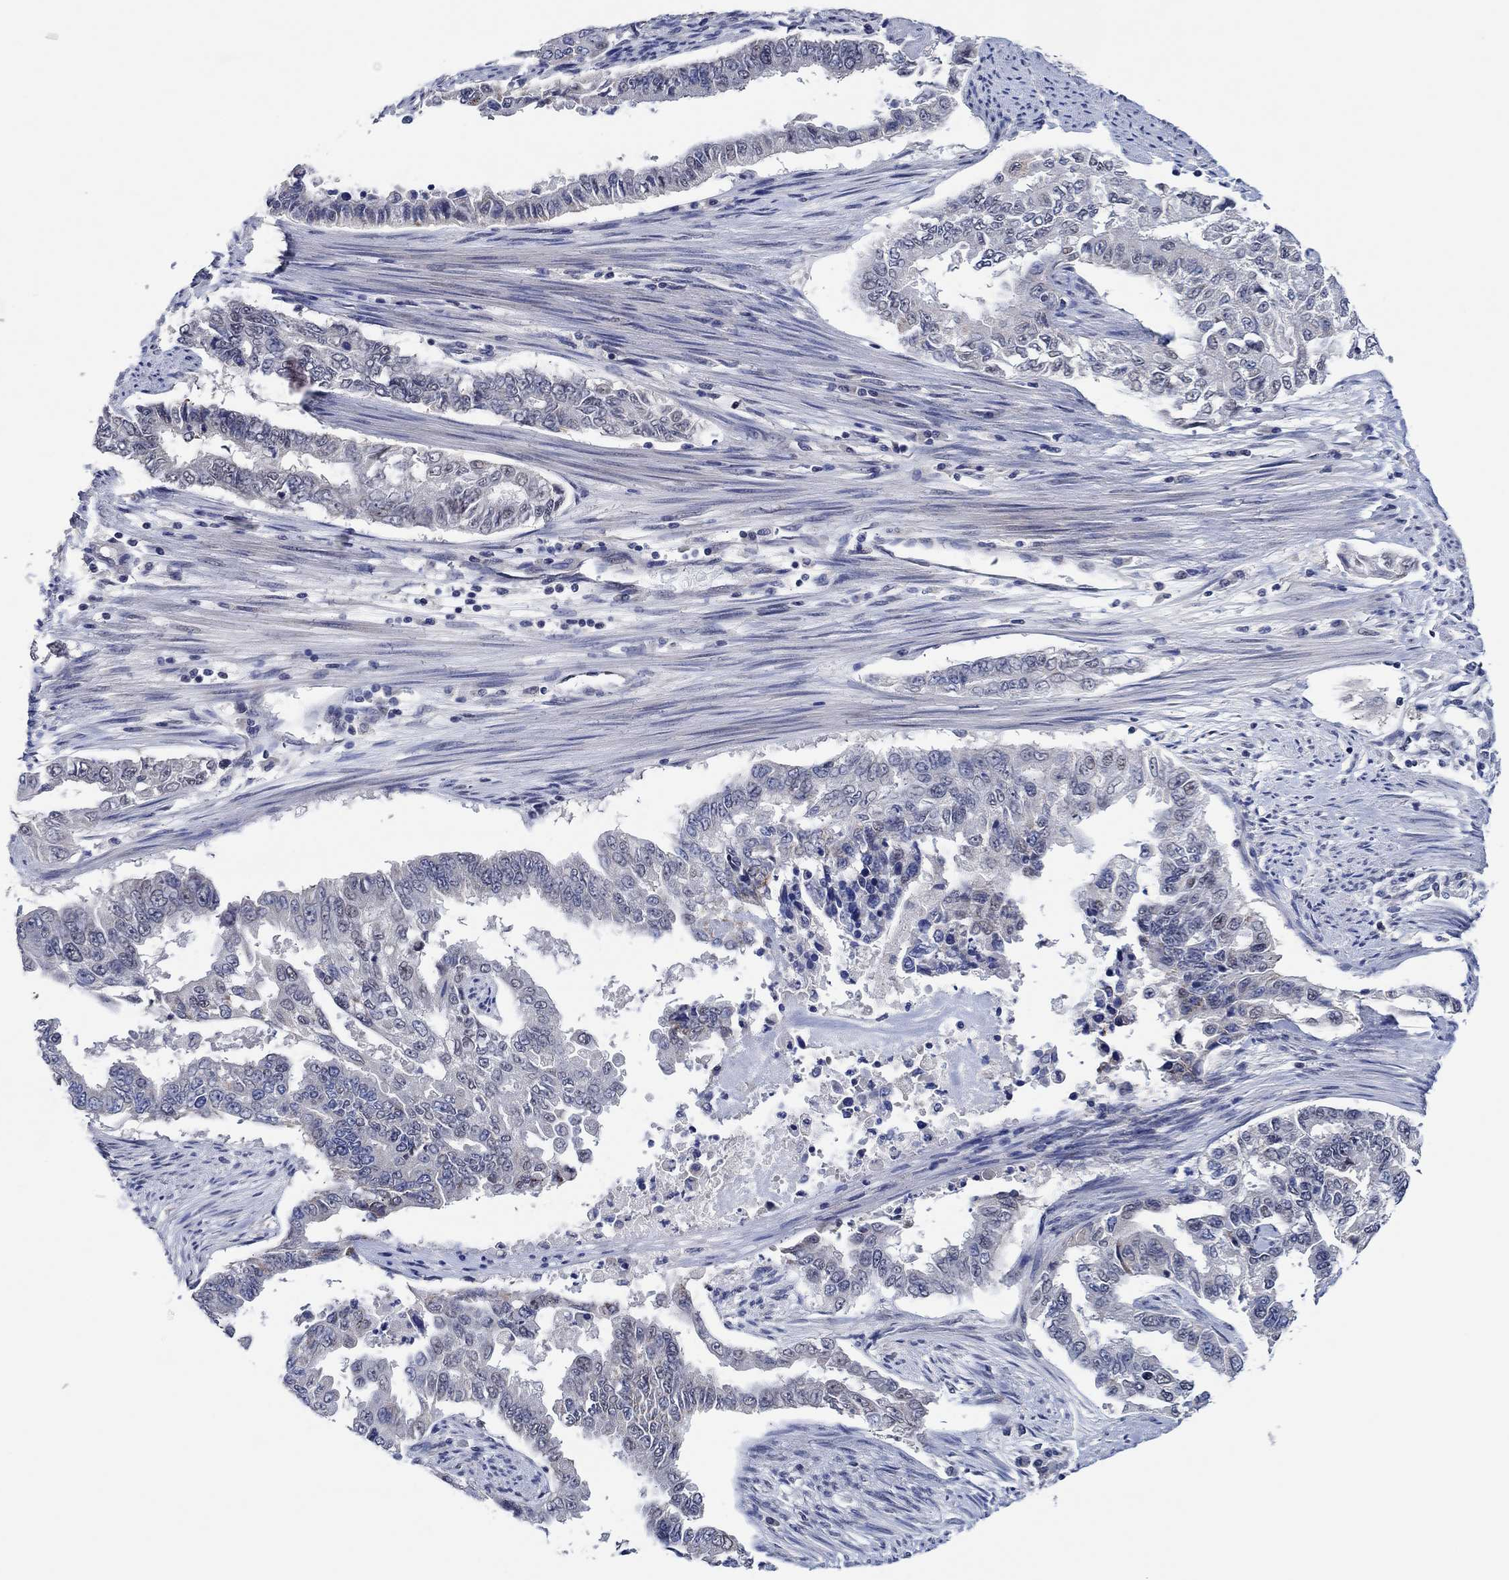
{"staining": {"intensity": "negative", "quantity": "none", "location": "none"}, "tissue": "endometrial cancer", "cell_type": "Tumor cells", "image_type": "cancer", "snomed": [{"axis": "morphology", "description": "Adenocarcinoma, NOS"}, {"axis": "topography", "description": "Uterus"}], "caption": "Image shows no significant protein staining in tumor cells of endometrial cancer (adenocarcinoma).", "gene": "PRRT3", "patient": {"sex": "female", "age": 59}}